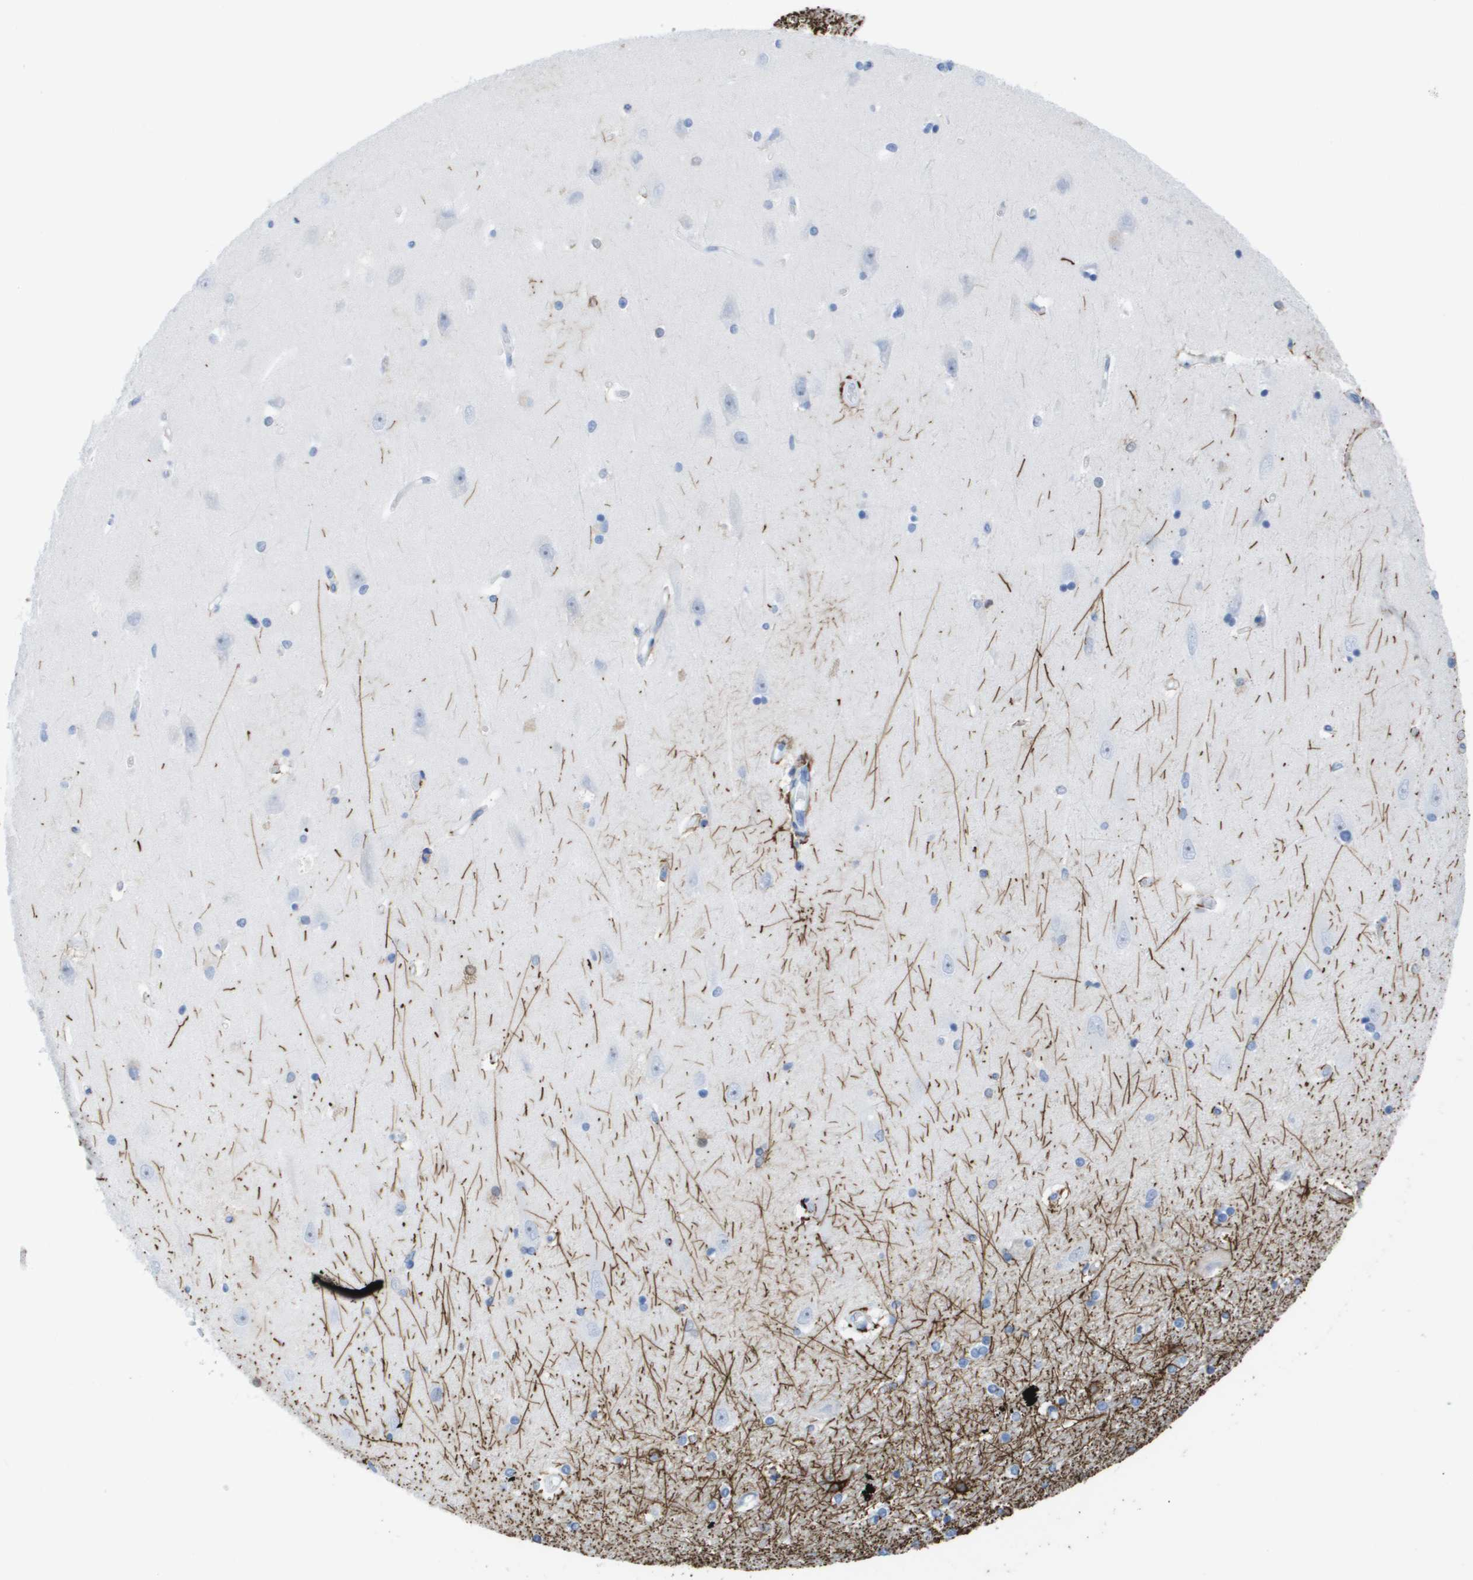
{"staining": {"intensity": "strong", "quantity": "<25%", "location": "cytoplasmic/membranous"}, "tissue": "hippocampus", "cell_type": "Glial cells", "image_type": "normal", "snomed": [{"axis": "morphology", "description": "Normal tissue, NOS"}, {"axis": "topography", "description": "Hippocampus"}], "caption": "High-magnification brightfield microscopy of benign hippocampus stained with DAB (3,3'-diaminobenzidine) (brown) and counterstained with hematoxylin (blue). glial cells exhibit strong cytoplasmic/membranous expression is identified in about<25% of cells. (Stains: DAB in brown, nuclei in blue, Microscopy: brightfield microscopy at high magnification).", "gene": "KCNA3", "patient": {"sex": "male", "age": 45}}